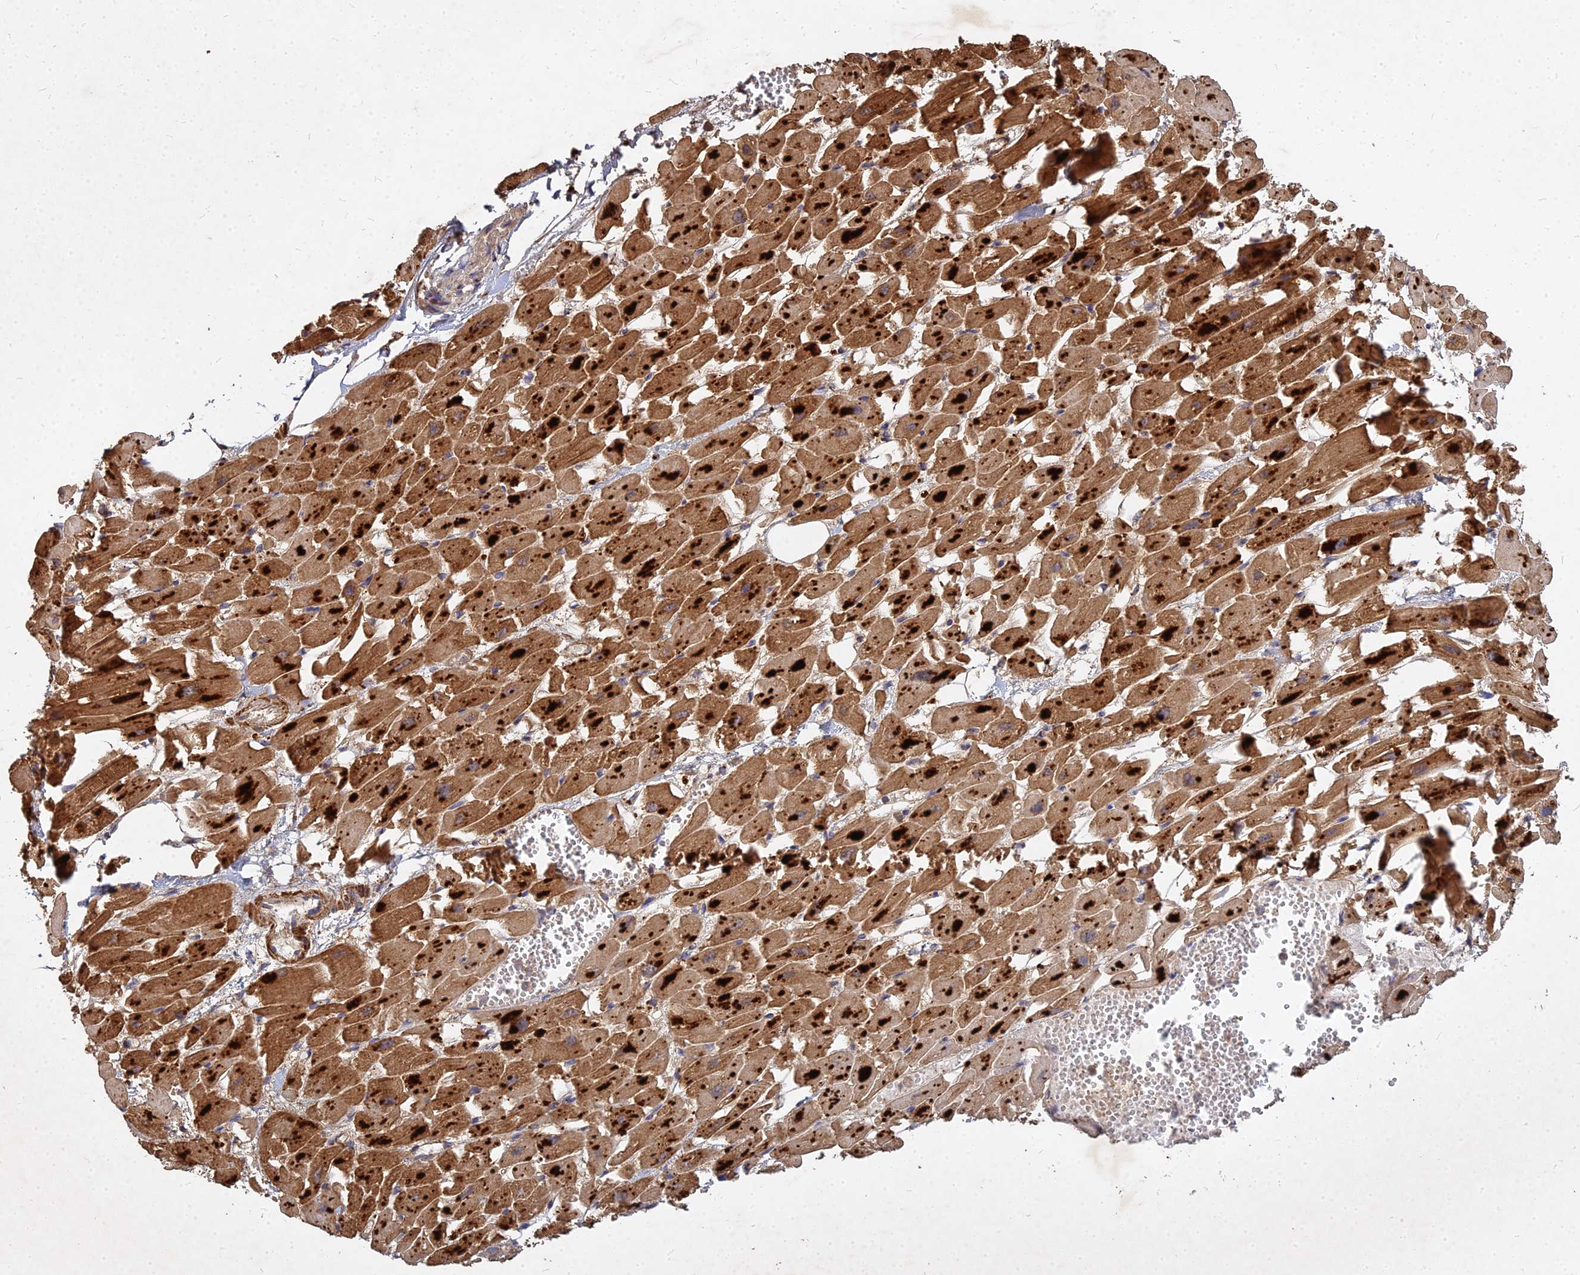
{"staining": {"intensity": "strong", "quantity": ">75%", "location": "cytoplasmic/membranous"}, "tissue": "heart muscle", "cell_type": "Cardiomyocytes", "image_type": "normal", "snomed": [{"axis": "morphology", "description": "Normal tissue, NOS"}, {"axis": "topography", "description": "Heart"}], "caption": "Immunohistochemical staining of unremarkable heart muscle demonstrates high levels of strong cytoplasmic/membranous positivity in approximately >75% of cardiomyocytes.", "gene": "UBE2W", "patient": {"sex": "female", "age": 64}}